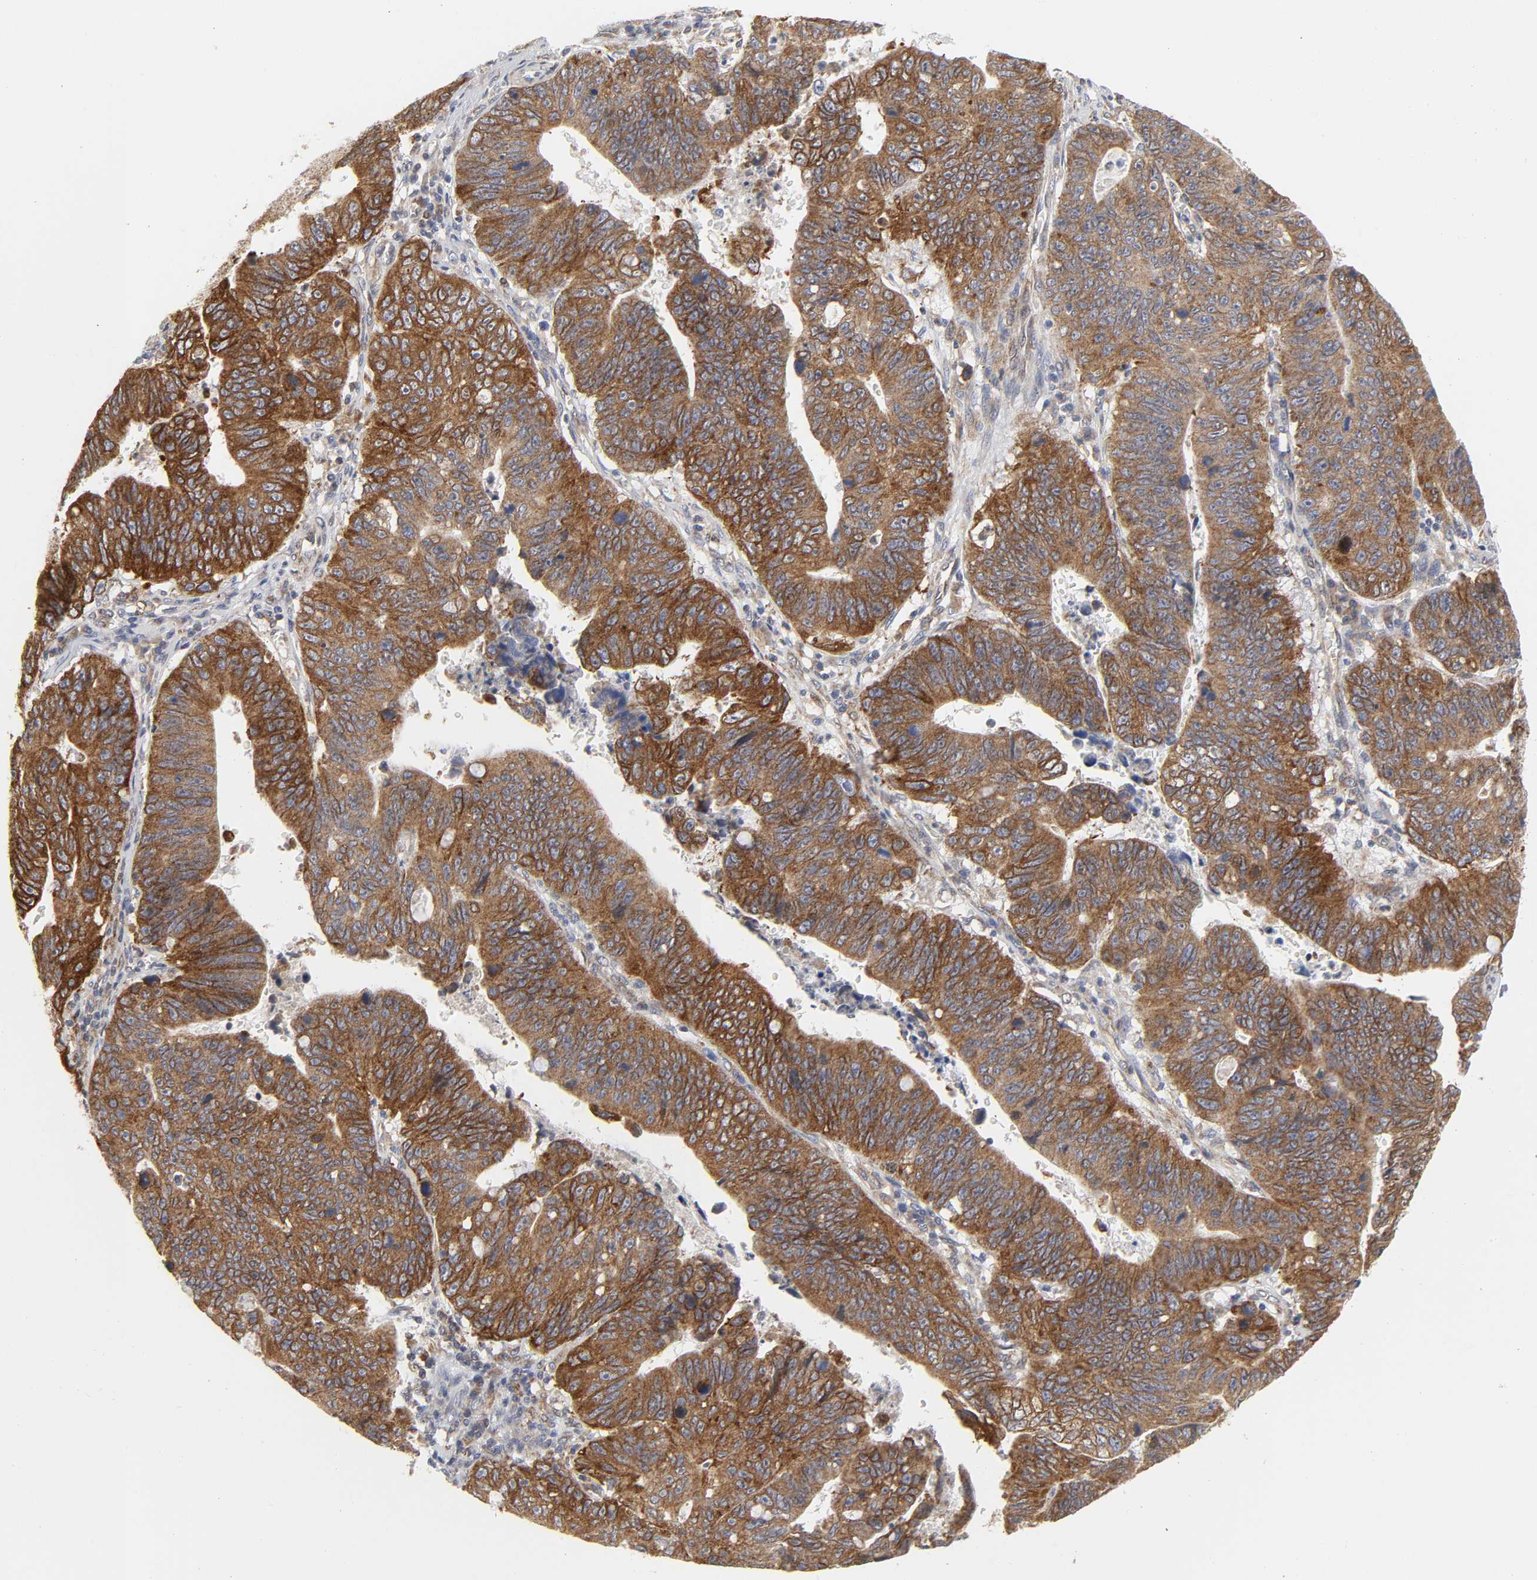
{"staining": {"intensity": "strong", "quantity": ">75%", "location": "cytoplasmic/membranous"}, "tissue": "stomach cancer", "cell_type": "Tumor cells", "image_type": "cancer", "snomed": [{"axis": "morphology", "description": "Adenocarcinoma, NOS"}, {"axis": "topography", "description": "Stomach"}], "caption": "Stomach cancer was stained to show a protein in brown. There is high levels of strong cytoplasmic/membranous expression in about >75% of tumor cells.", "gene": "POR", "patient": {"sex": "male", "age": 59}}